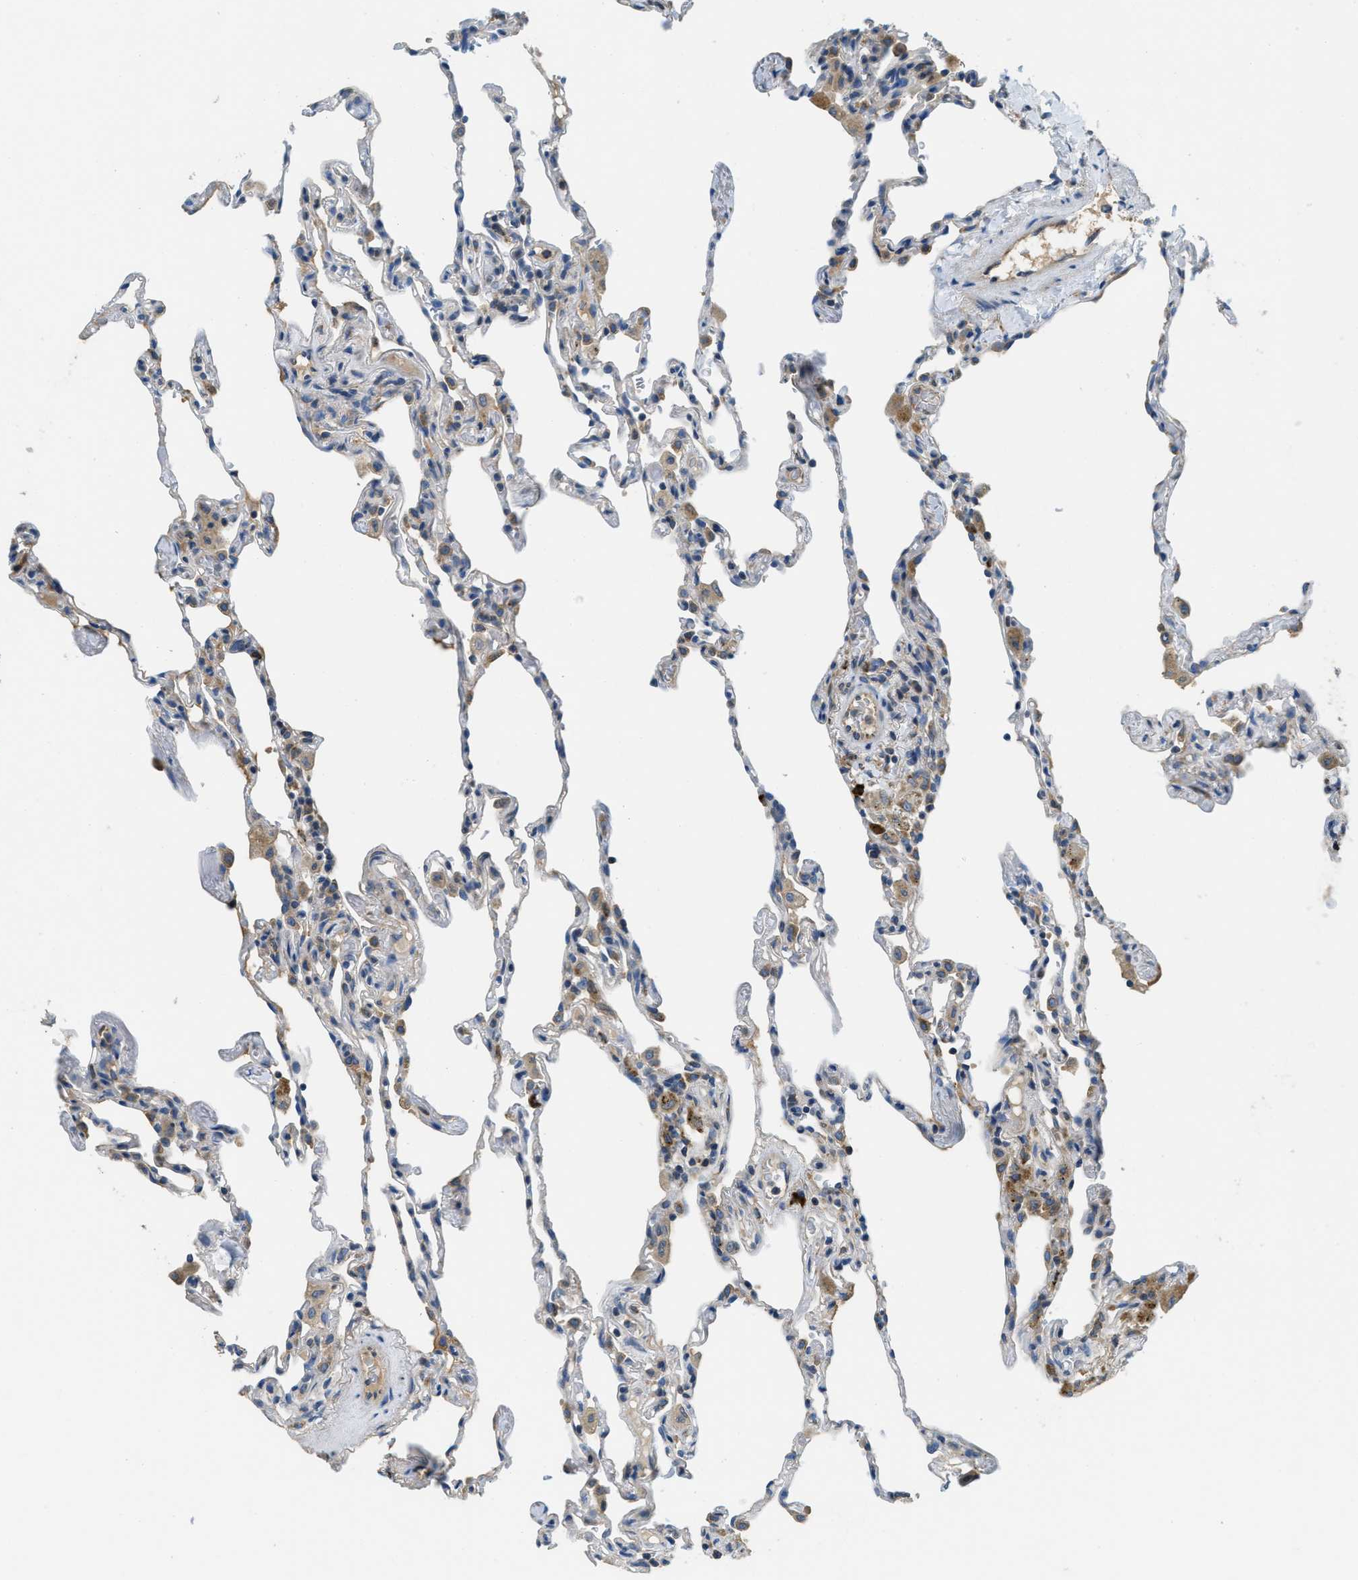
{"staining": {"intensity": "negative", "quantity": "none", "location": "none"}, "tissue": "lung", "cell_type": "Alveolar cells", "image_type": "normal", "snomed": [{"axis": "morphology", "description": "Normal tissue, NOS"}, {"axis": "topography", "description": "Lung"}], "caption": "This is a image of immunohistochemistry staining of unremarkable lung, which shows no staining in alveolar cells.", "gene": "SSR1", "patient": {"sex": "male", "age": 59}}